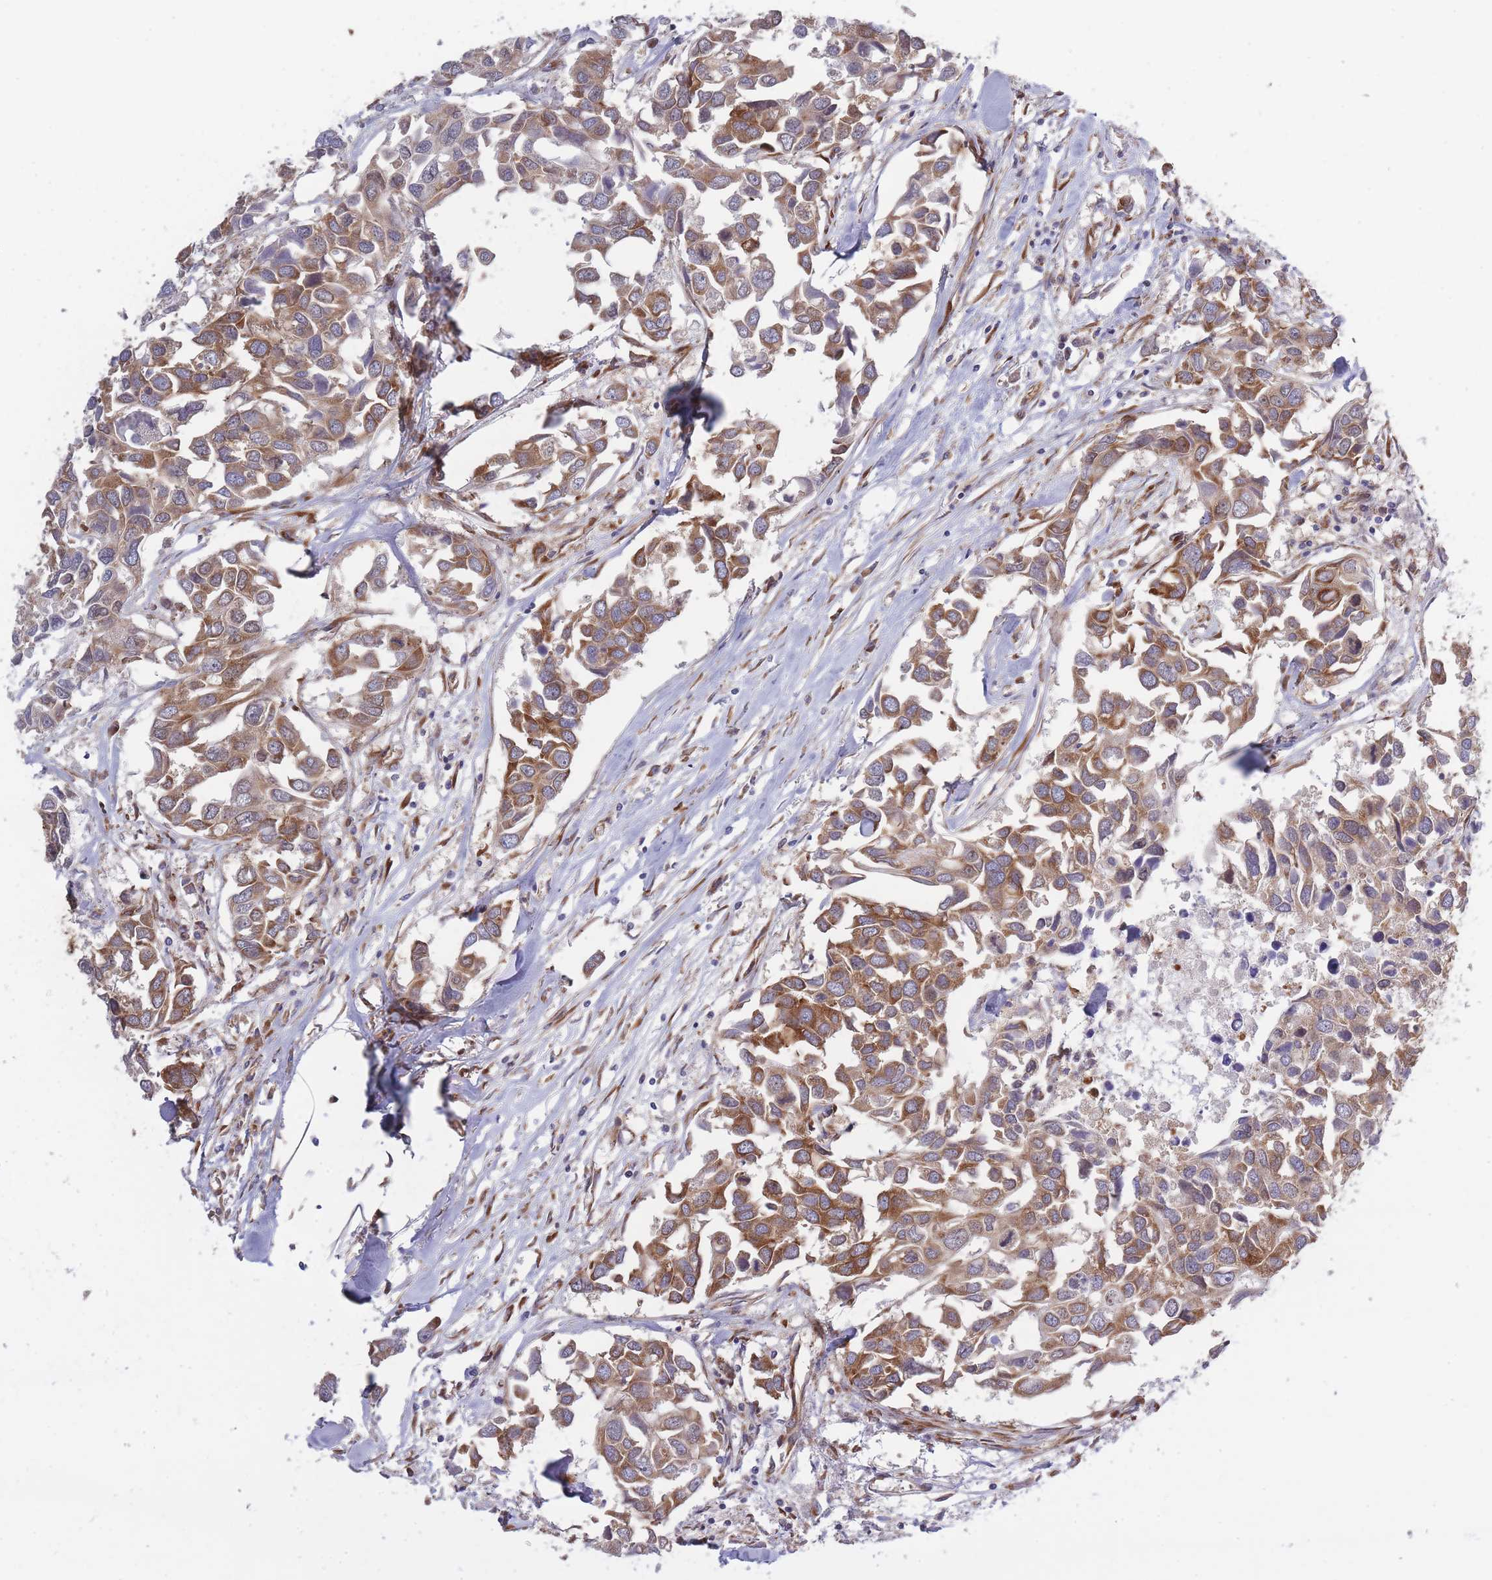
{"staining": {"intensity": "moderate", "quantity": ">75%", "location": "cytoplasmic/membranous"}, "tissue": "breast cancer", "cell_type": "Tumor cells", "image_type": "cancer", "snomed": [{"axis": "morphology", "description": "Duct carcinoma"}, {"axis": "topography", "description": "Breast"}], "caption": "DAB immunohistochemical staining of human breast infiltrating ductal carcinoma shows moderate cytoplasmic/membranous protein staining in about >75% of tumor cells.", "gene": "CCDC124", "patient": {"sex": "female", "age": 83}}